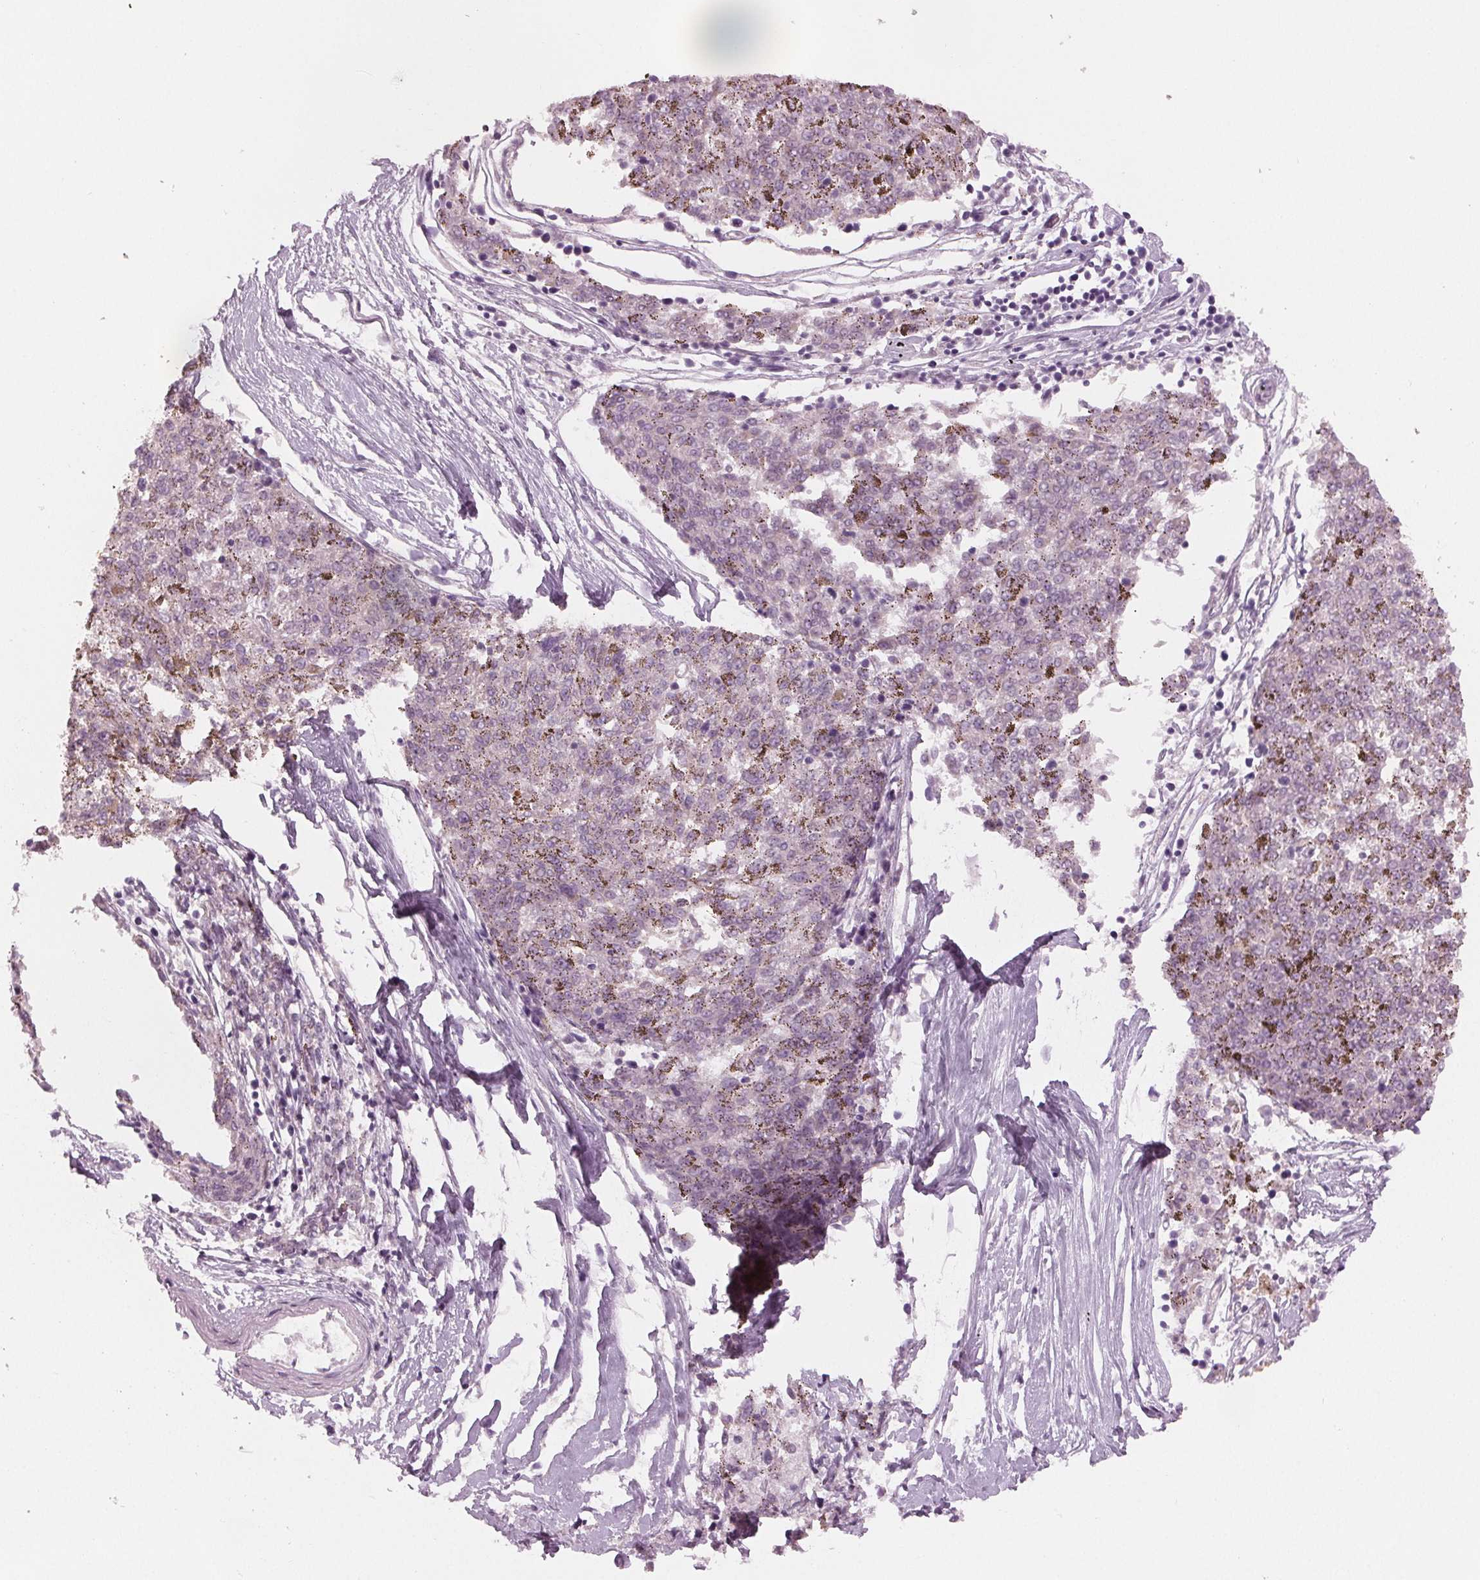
{"staining": {"intensity": "negative", "quantity": "none", "location": "none"}, "tissue": "melanoma", "cell_type": "Tumor cells", "image_type": "cancer", "snomed": [{"axis": "morphology", "description": "Malignant melanoma, NOS"}, {"axis": "topography", "description": "Skin"}], "caption": "Micrograph shows no significant protein expression in tumor cells of melanoma. (DAB immunohistochemistry (IHC), high magnification).", "gene": "PRAP1", "patient": {"sex": "female", "age": 72}}